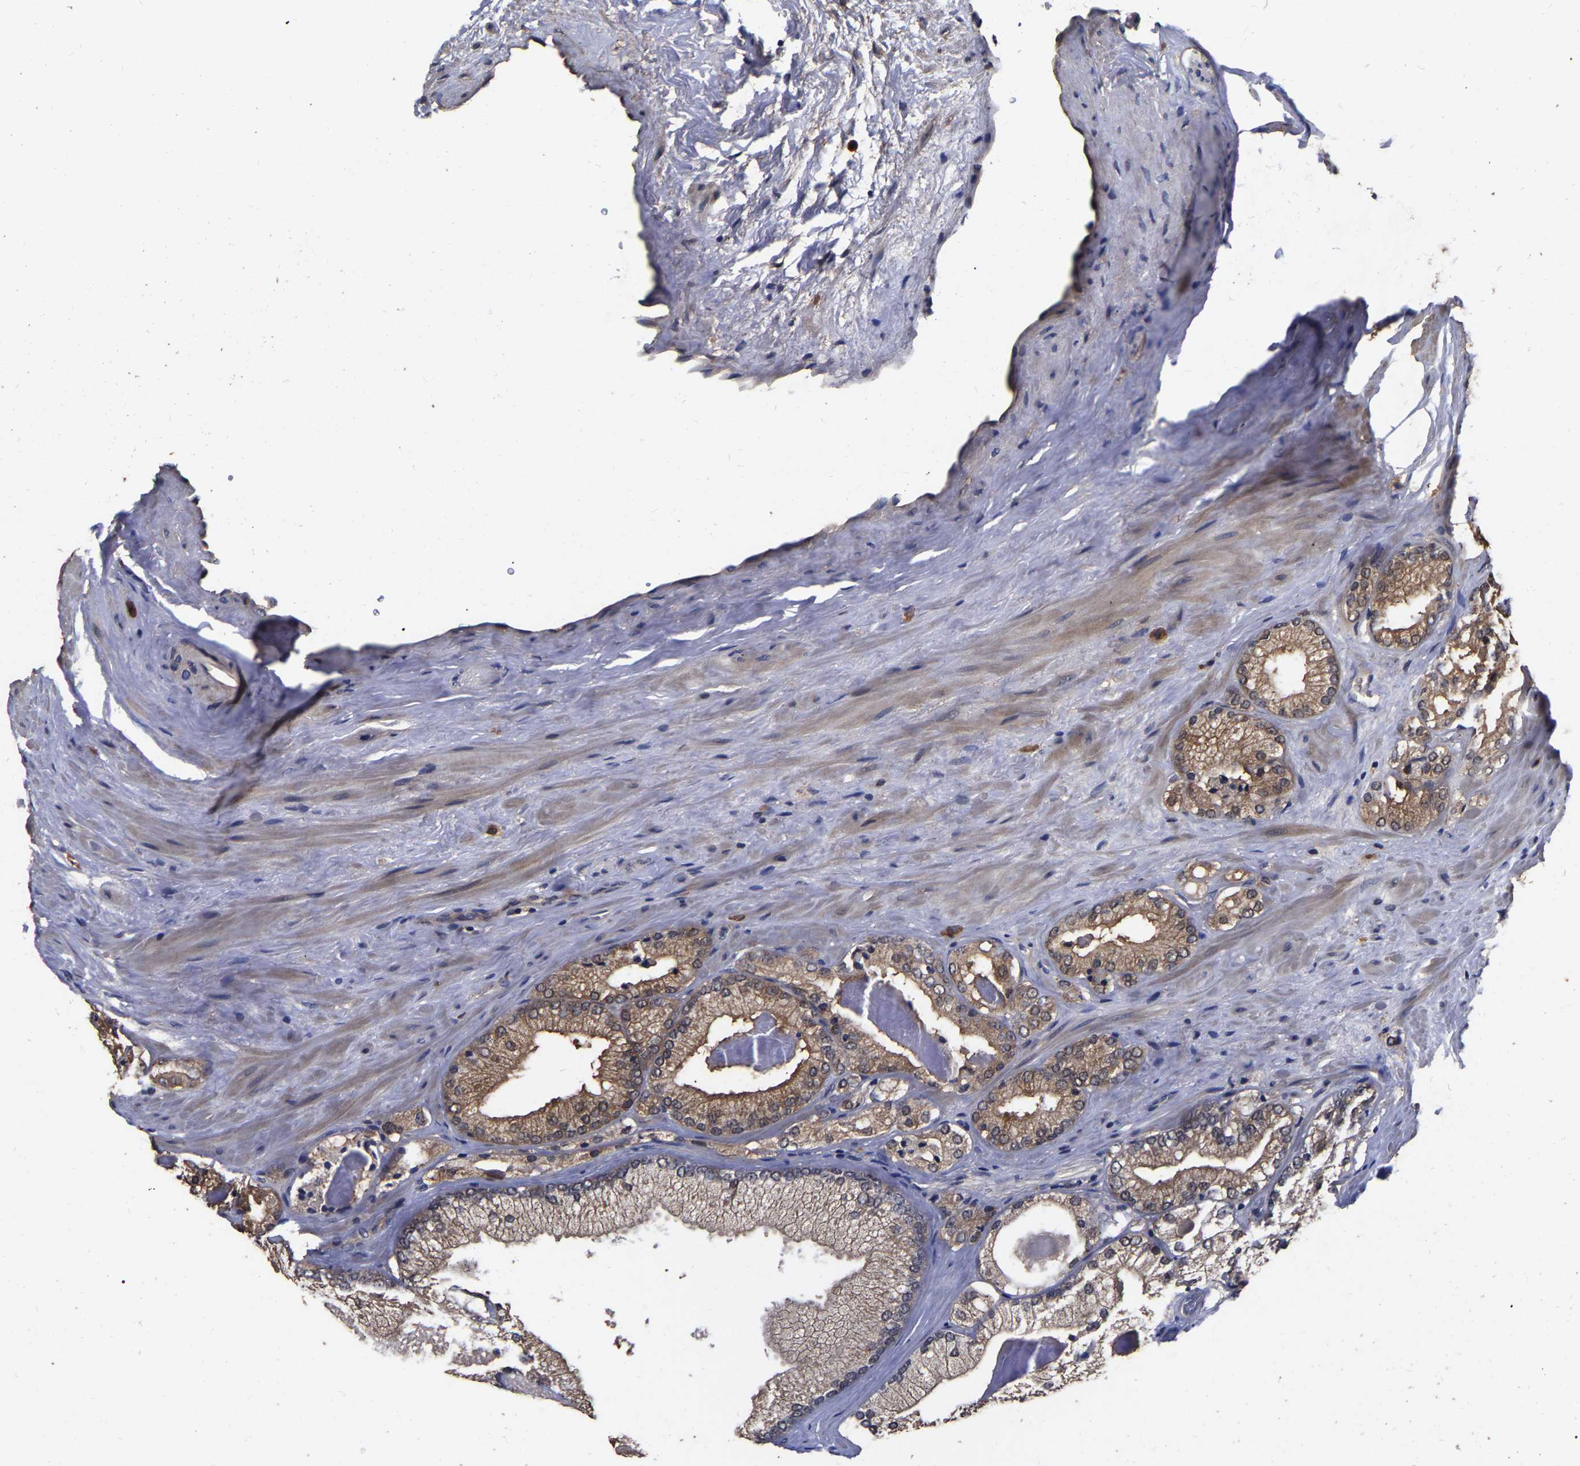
{"staining": {"intensity": "moderate", "quantity": ">75%", "location": "cytoplasmic/membranous"}, "tissue": "prostate cancer", "cell_type": "Tumor cells", "image_type": "cancer", "snomed": [{"axis": "morphology", "description": "Adenocarcinoma, Low grade"}, {"axis": "topography", "description": "Prostate"}], "caption": "High-power microscopy captured an immunohistochemistry (IHC) micrograph of prostate cancer, revealing moderate cytoplasmic/membranous expression in about >75% of tumor cells.", "gene": "STK32C", "patient": {"sex": "male", "age": 65}}